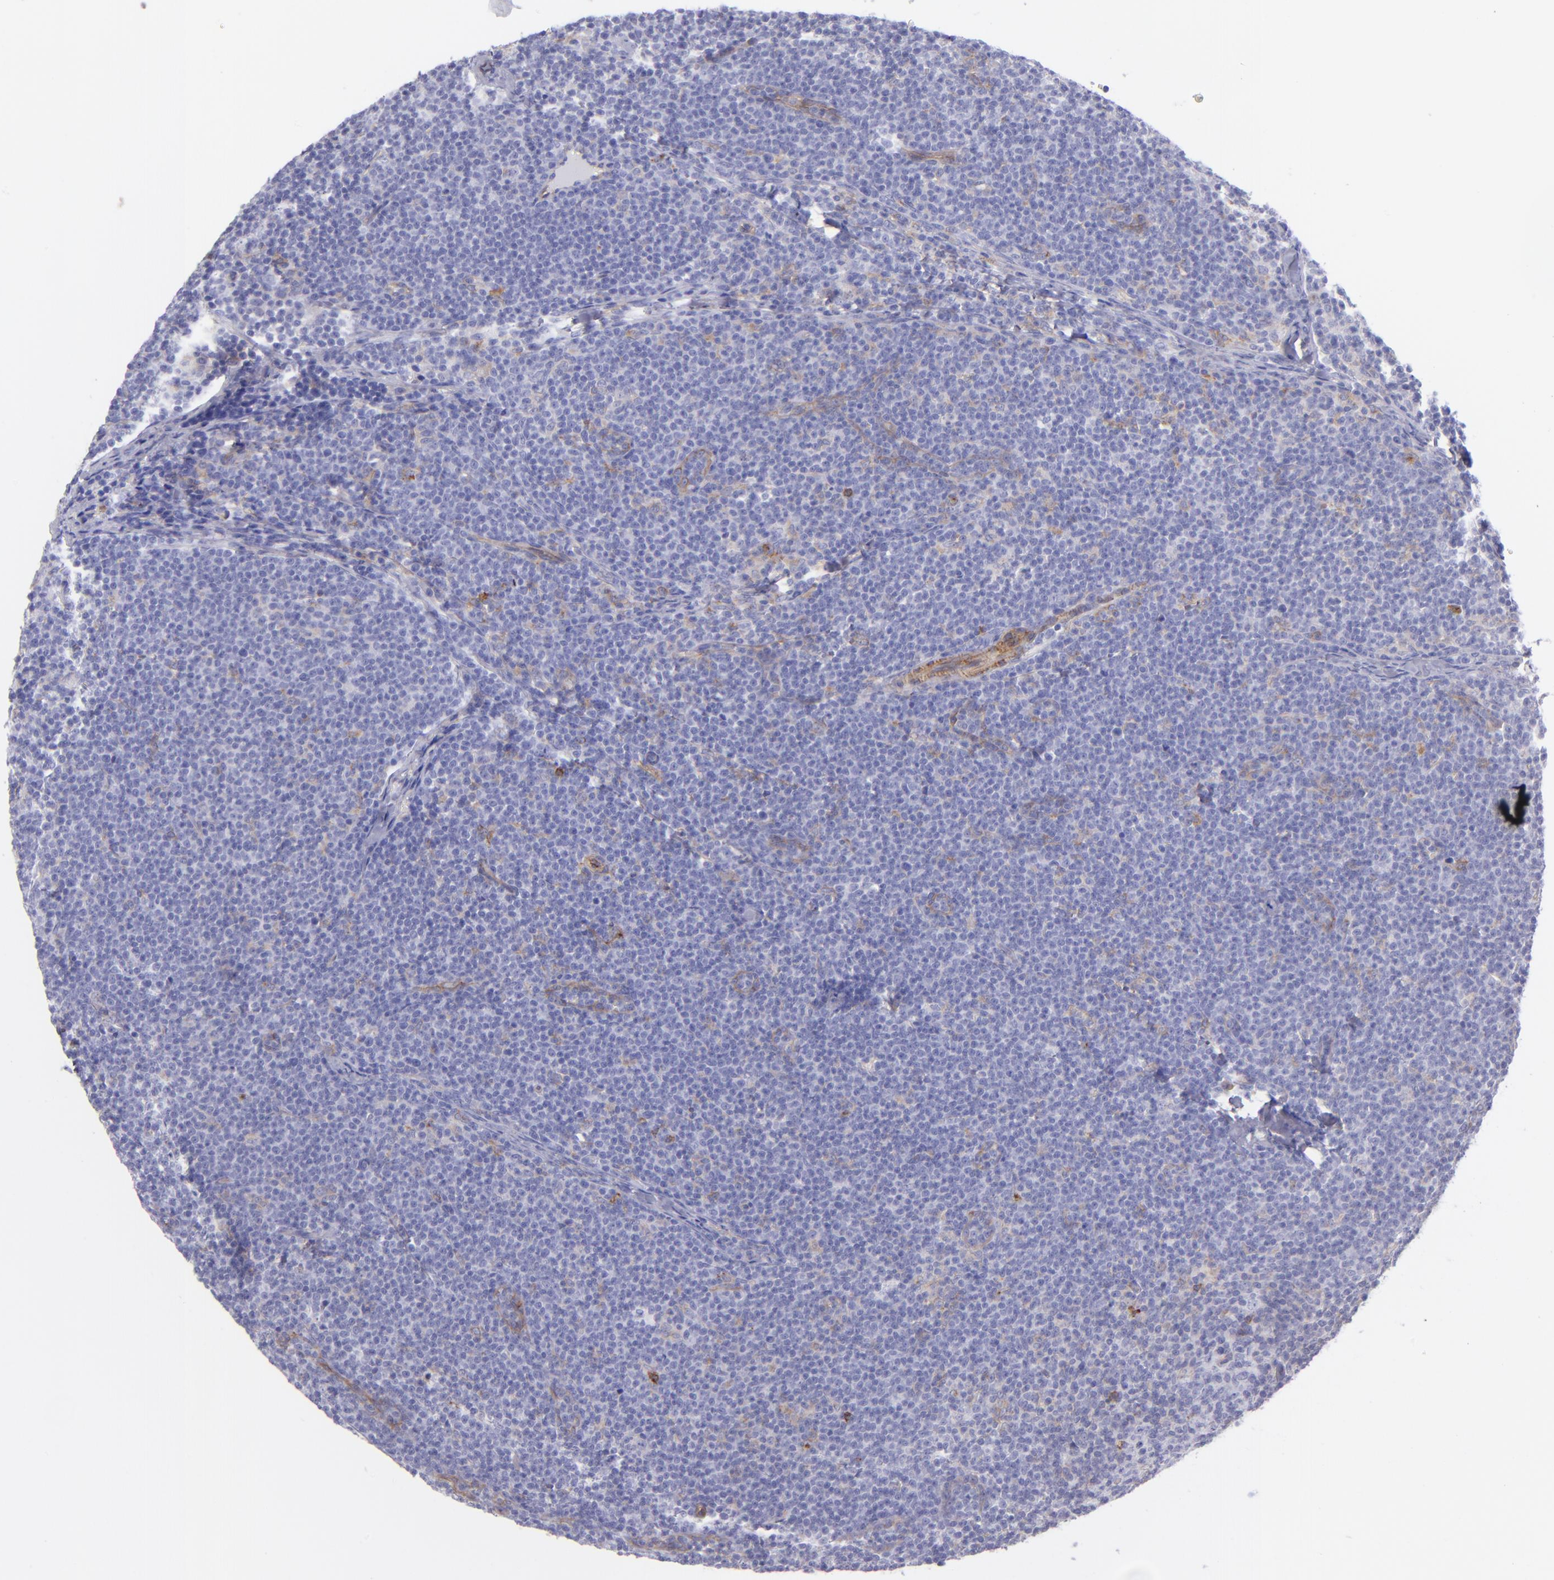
{"staining": {"intensity": "negative", "quantity": "none", "location": "none"}, "tissue": "lymphoma", "cell_type": "Tumor cells", "image_type": "cancer", "snomed": [{"axis": "morphology", "description": "Malignant lymphoma, non-Hodgkin's type, High grade"}, {"axis": "topography", "description": "Lymph node"}], "caption": "A photomicrograph of lymphoma stained for a protein reveals no brown staining in tumor cells. The staining is performed using DAB brown chromogen with nuclei counter-stained in using hematoxylin.", "gene": "ENTPD1", "patient": {"sex": "female", "age": 58}}